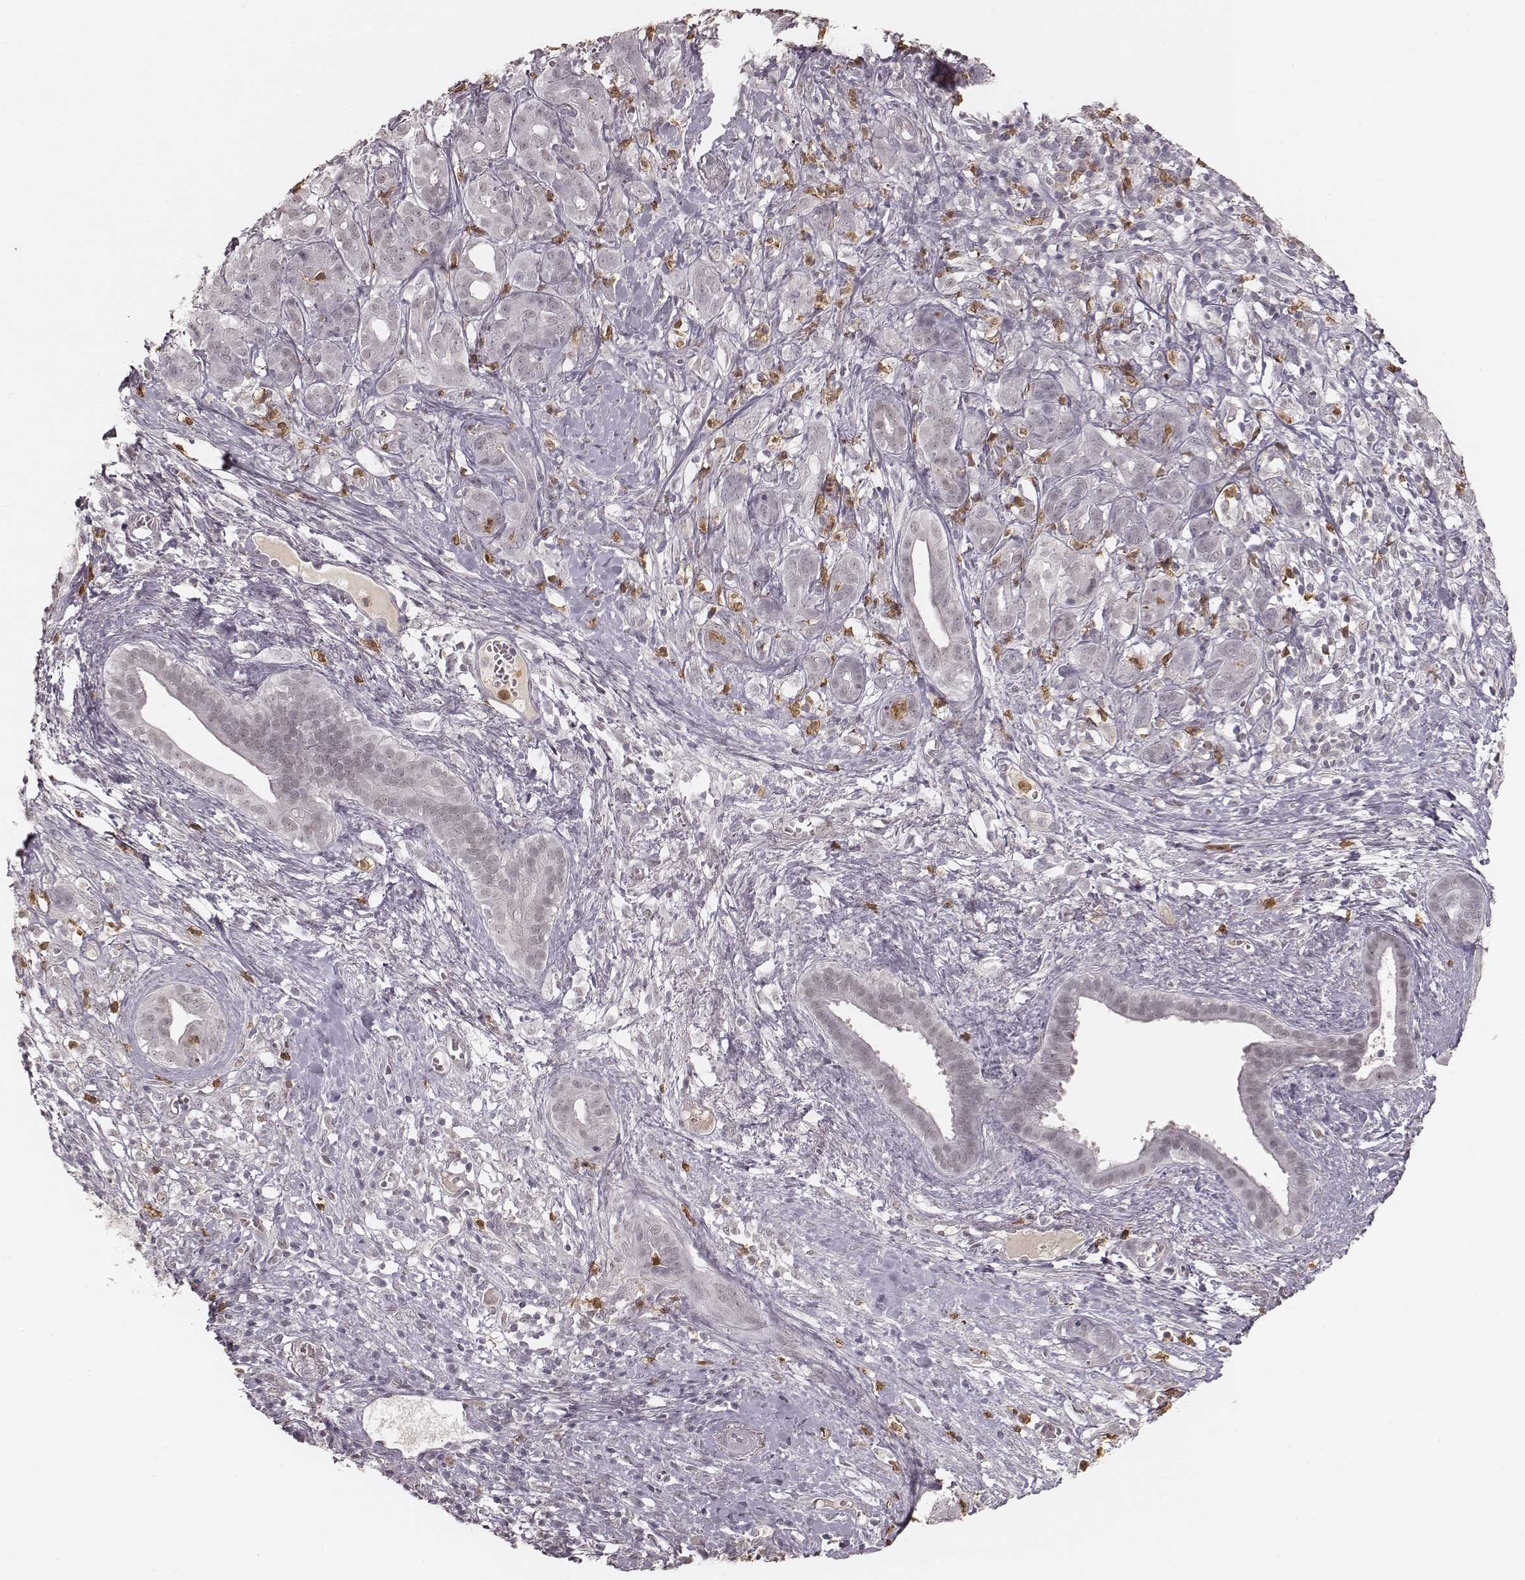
{"staining": {"intensity": "negative", "quantity": "none", "location": "none"}, "tissue": "pancreatic cancer", "cell_type": "Tumor cells", "image_type": "cancer", "snomed": [{"axis": "morphology", "description": "Adenocarcinoma, NOS"}, {"axis": "topography", "description": "Pancreas"}], "caption": "An immunohistochemistry micrograph of pancreatic cancer is shown. There is no staining in tumor cells of pancreatic cancer.", "gene": "KITLG", "patient": {"sex": "male", "age": 61}}